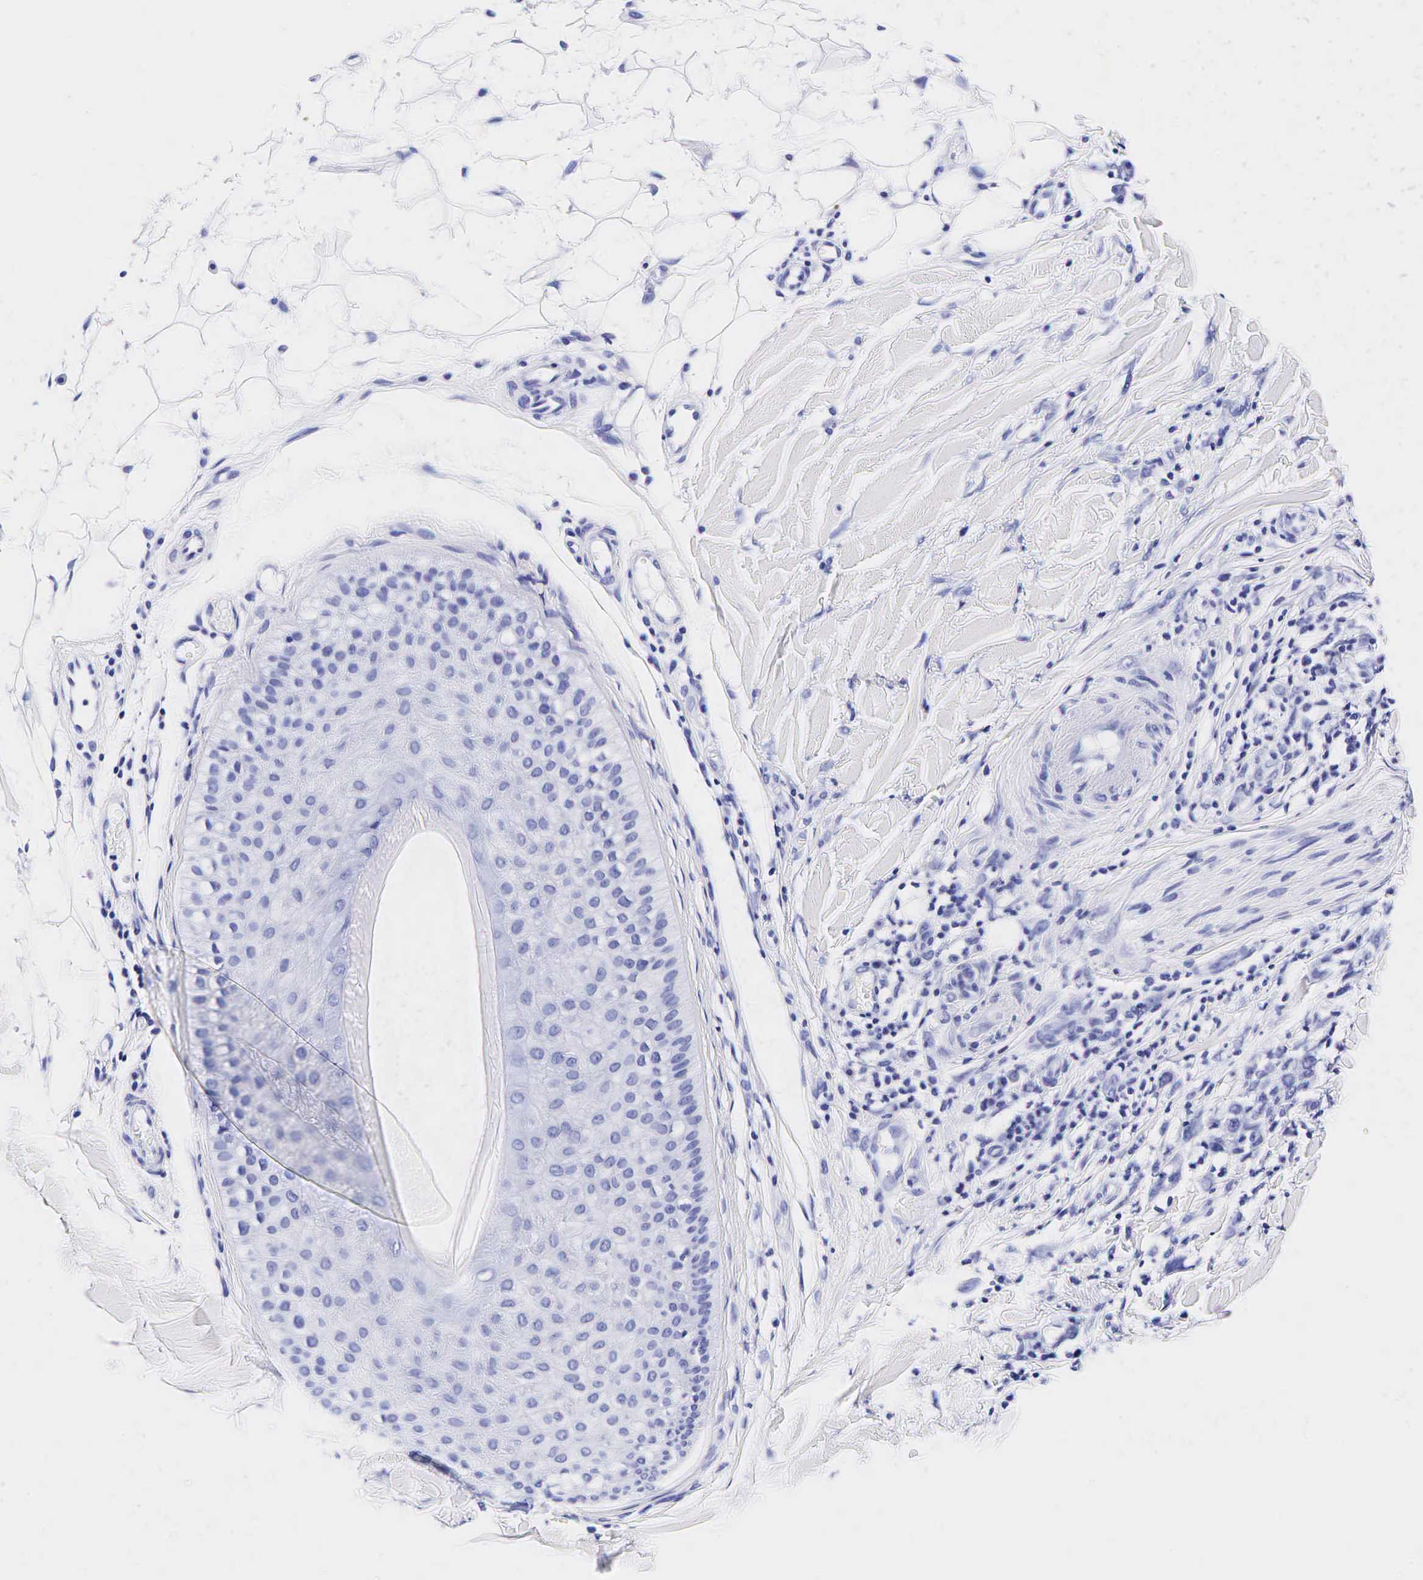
{"staining": {"intensity": "negative", "quantity": "none", "location": "none"}, "tissue": "skin cancer", "cell_type": "Tumor cells", "image_type": "cancer", "snomed": [{"axis": "morphology", "description": "Squamous cell carcinoma, NOS"}, {"axis": "topography", "description": "Skin"}], "caption": "Tumor cells show no significant protein positivity in skin squamous cell carcinoma.", "gene": "GAST", "patient": {"sex": "male", "age": 77}}